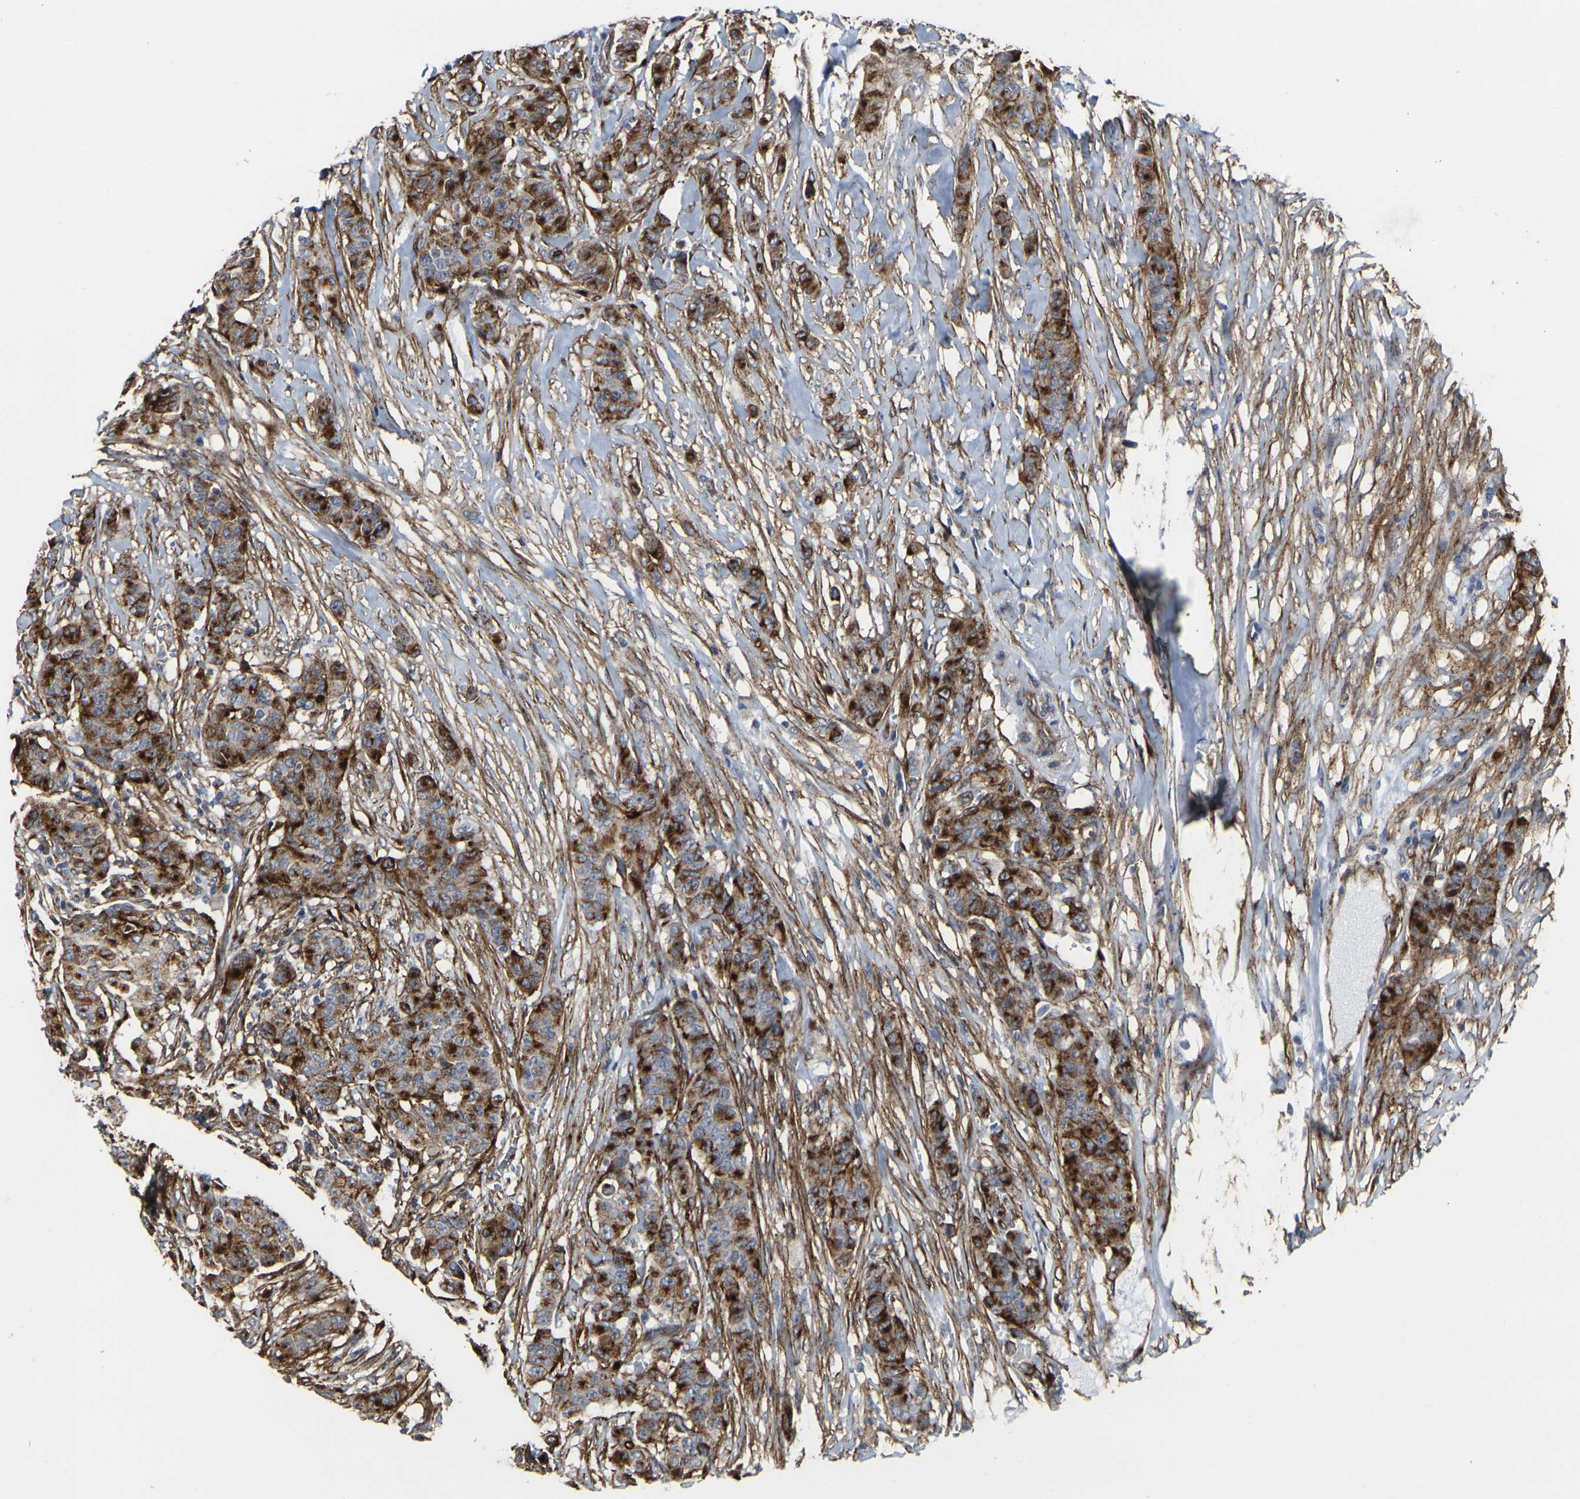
{"staining": {"intensity": "strong", "quantity": ">75%", "location": "cytoplasmic/membranous"}, "tissue": "breast cancer", "cell_type": "Tumor cells", "image_type": "cancer", "snomed": [{"axis": "morphology", "description": "Duct carcinoma"}, {"axis": "topography", "description": "Breast"}], "caption": "Immunohistochemistry of human breast cancer shows high levels of strong cytoplasmic/membranous expression in approximately >75% of tumor cells.", "gene": "MYOF", "patient": {"sex": "female", "age": 40}}